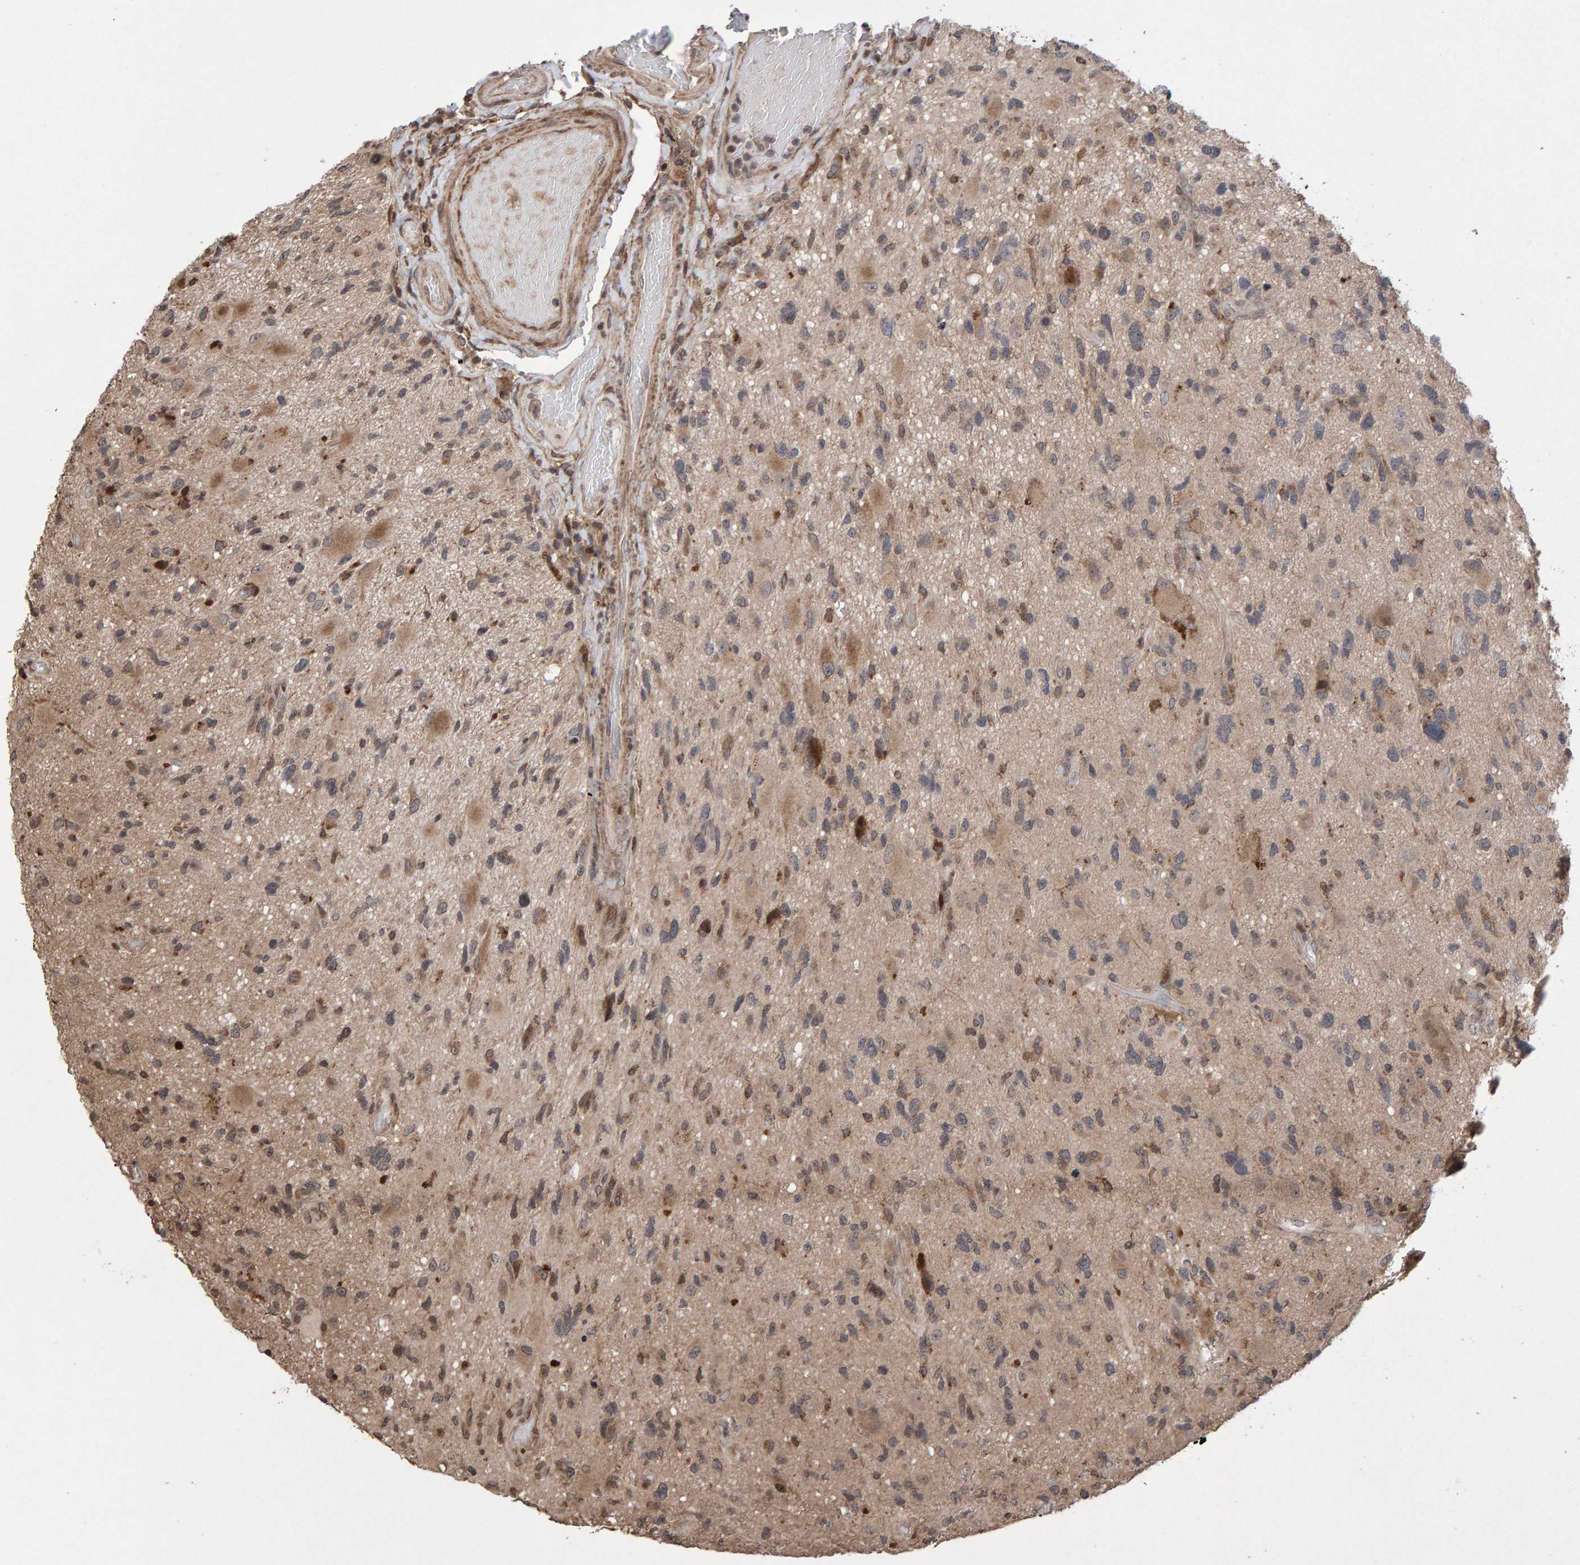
{"staining": {"intensity": "weak", "quantity": ">75%", "location": "cytoplasmic/membranous"}, "tissue": "glioma", "cell_type": "Tumor cells", "image_type": "cancer", "snomed": [{"axis": "morphology", "description": "Glioma, malignant, High grade"}, {"axis": "topography", "description": "Brain"}], "caption": "Glioma was stained to show a protein in brown. There is low levels of weak cytoplasmic/membranous positivity in about >75% of tumor cells. (Stains: DAB in brown, nuclei in blue, Microscopy: brightfield microscopy at high magnification).", "gene": "PECR", "patient": {"sex": "male", "age": 33}}